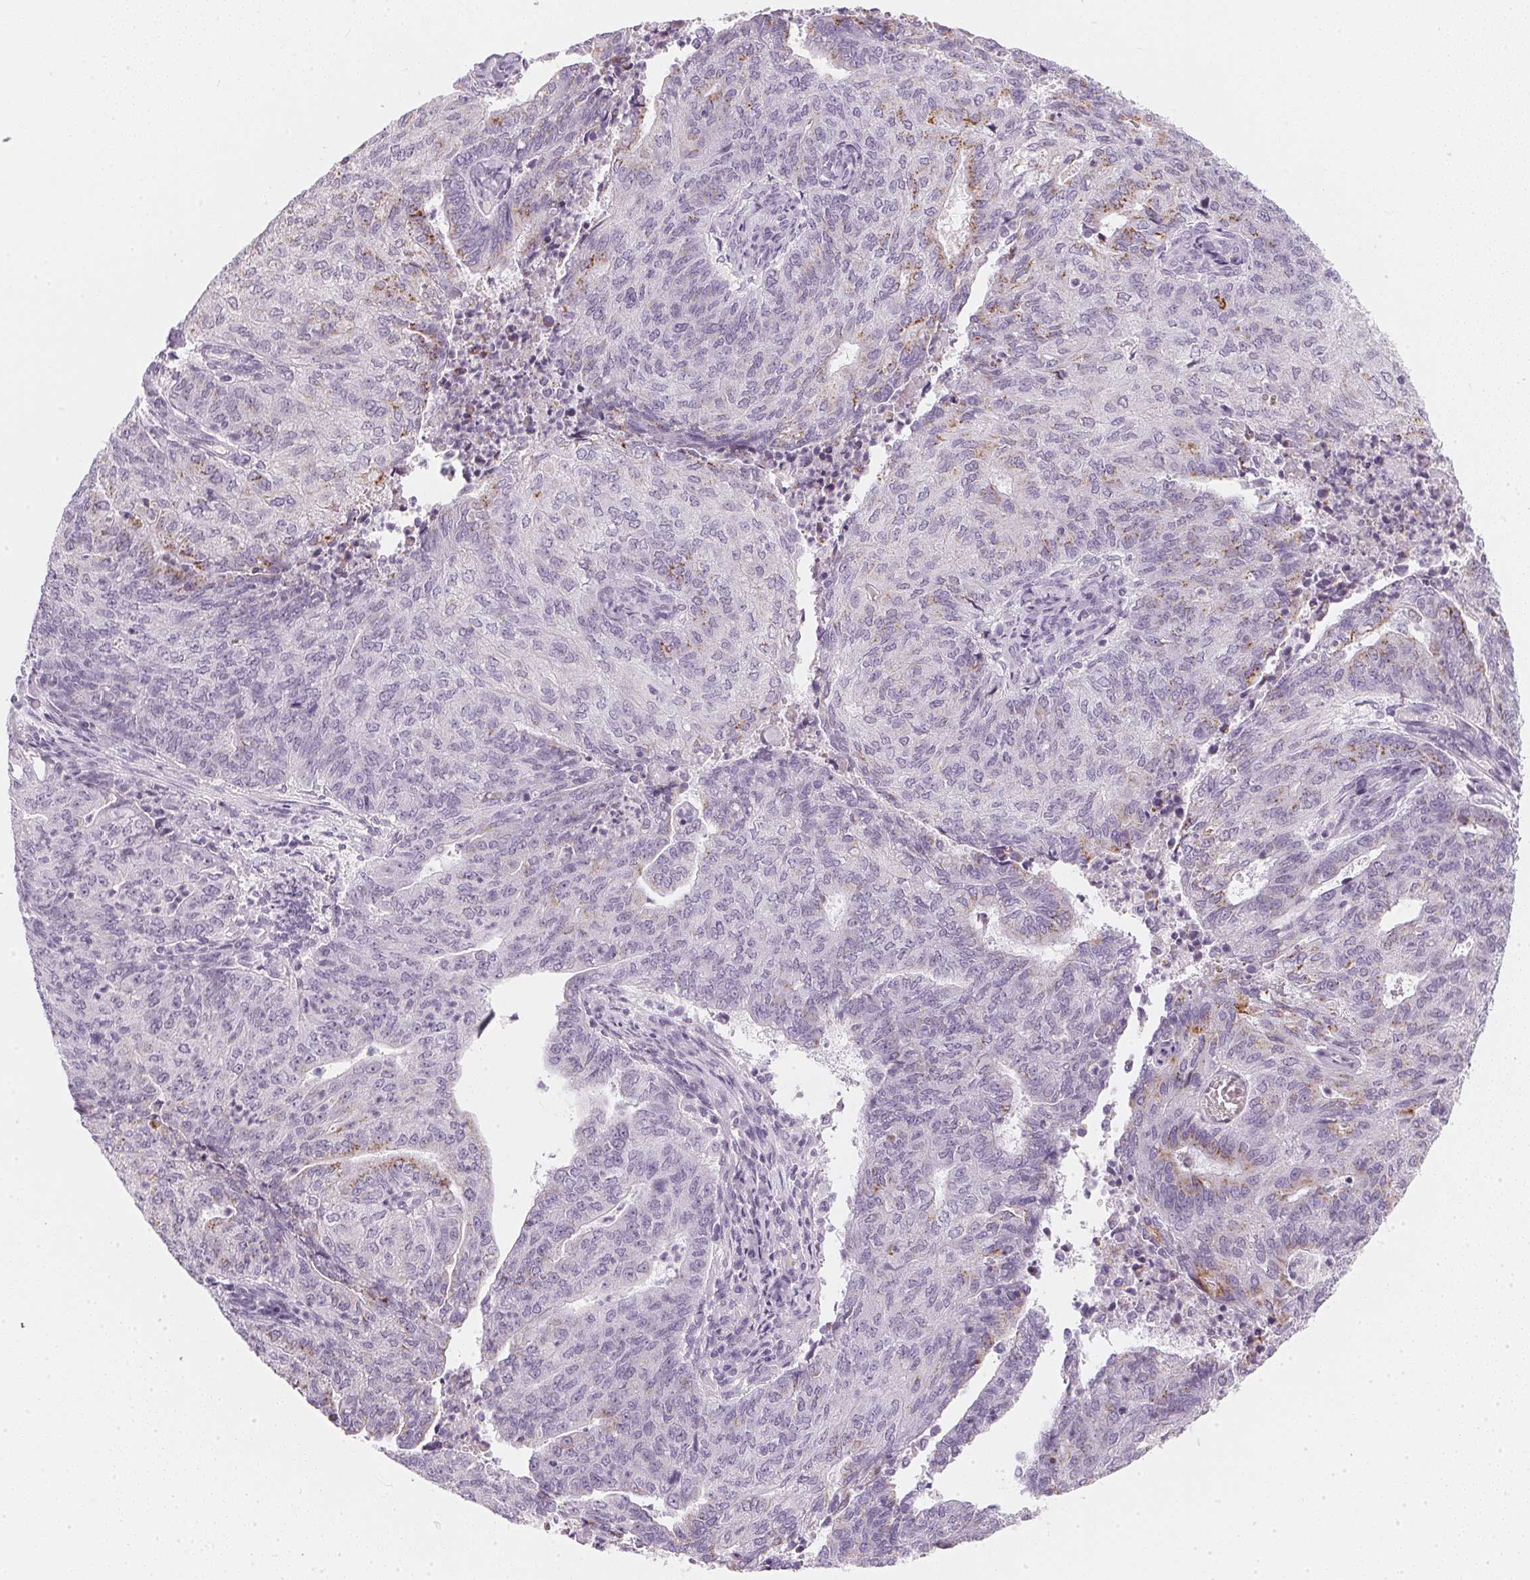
{"staining": {"intensity": "negative", "quantity": "none", "location": "none"}, "tissue": "endometrial cancer", "cell_type": "Tumor cells", "image_type": "cancer", "snomed": [{"axis": "morphology", "description": "Adenocarcinoma, NOS"}, {"axis": "topography", "description": "Endometrium"}], "caption": "This is an IHC image of human endometrial cancer. There is no expression in tumor cells.", "gene": "CHST4", "patient": {"sex": "female", "age": 82}}